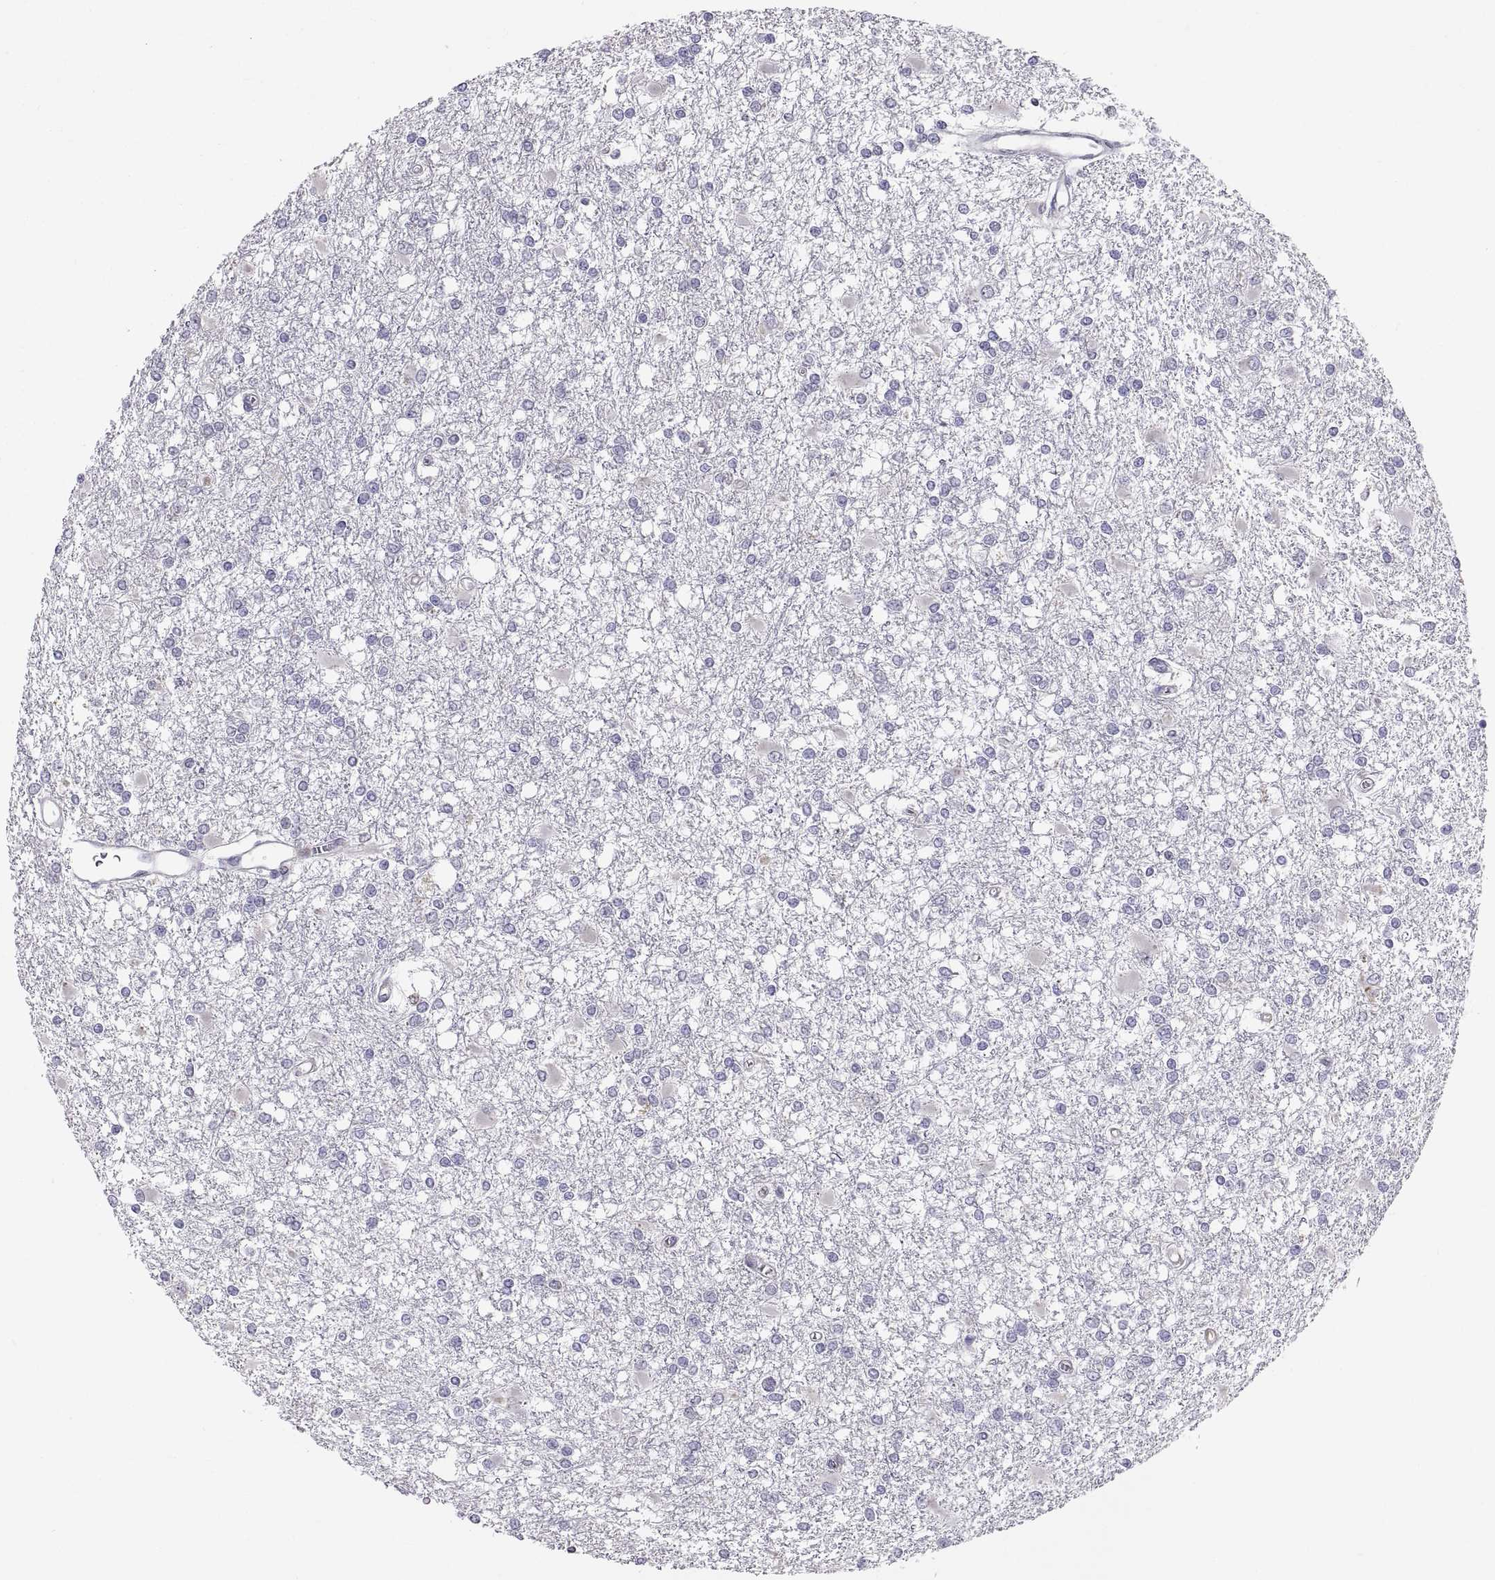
{"staining": {"intensity": "negative", "quantity": "none", "location": "none"}, "tissue": "glioma", "cell_type": "Tumor cells", "image_type": "cancer", "snomed": [{"axis": "morphology", "description": "Glioma, malignant, High grade"}, {"axis": "topography", "description": "Cerebral cortex"}], "caption": "A high-resolution image shows immunohistochemistry (IHC) staining of malignant glioma (high-grade), which shows no significant positivity in tumor cells.", "gene": "ERO1A", "patient": {"sex": "male", "age": 79}}